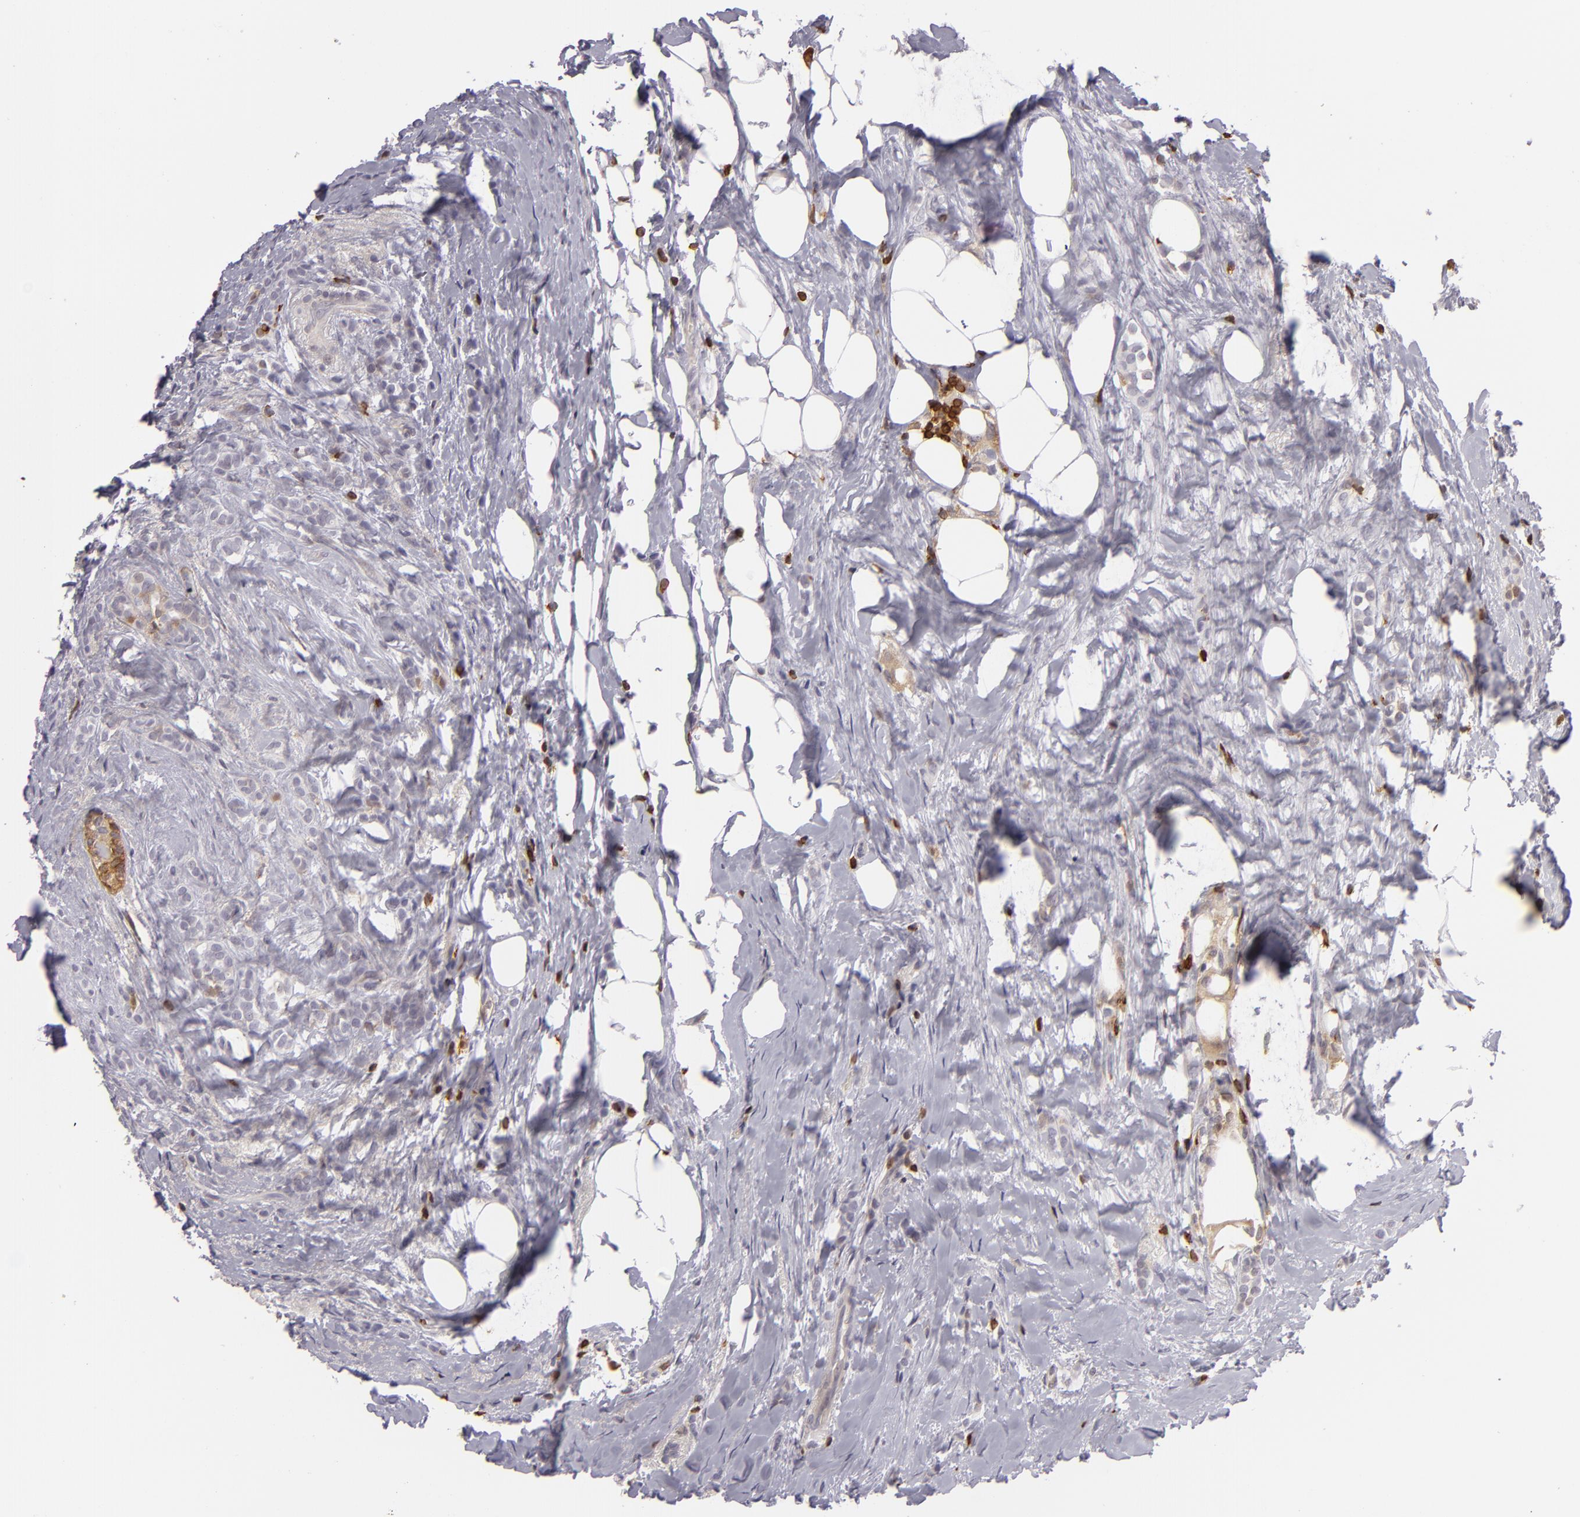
{"staining": {"intensity": "weak", "quantity": "<25%", "location": "cytoplasmic/membranous"}, "tissue": "breast cancer", "cell_type": "Tumor cells", "image_type": "cancer", "snomed": [{"axis": "morphology", "description": "Lobular carcinoma"}, {"axis": "topography", "description": "Breast"}], "caption": "Tumor cells show no significant staining in breast cancer (lobular carcinoma). Brightfield microscopy of immunohistochemistry (IHC) stained with DAB (3,3'-diaminobenzidine) (brown) and hematoxylin (blue), captured at high magnification.", "gene": "APOBEC3G", "patient": {"sex": "female", "age": 56}}